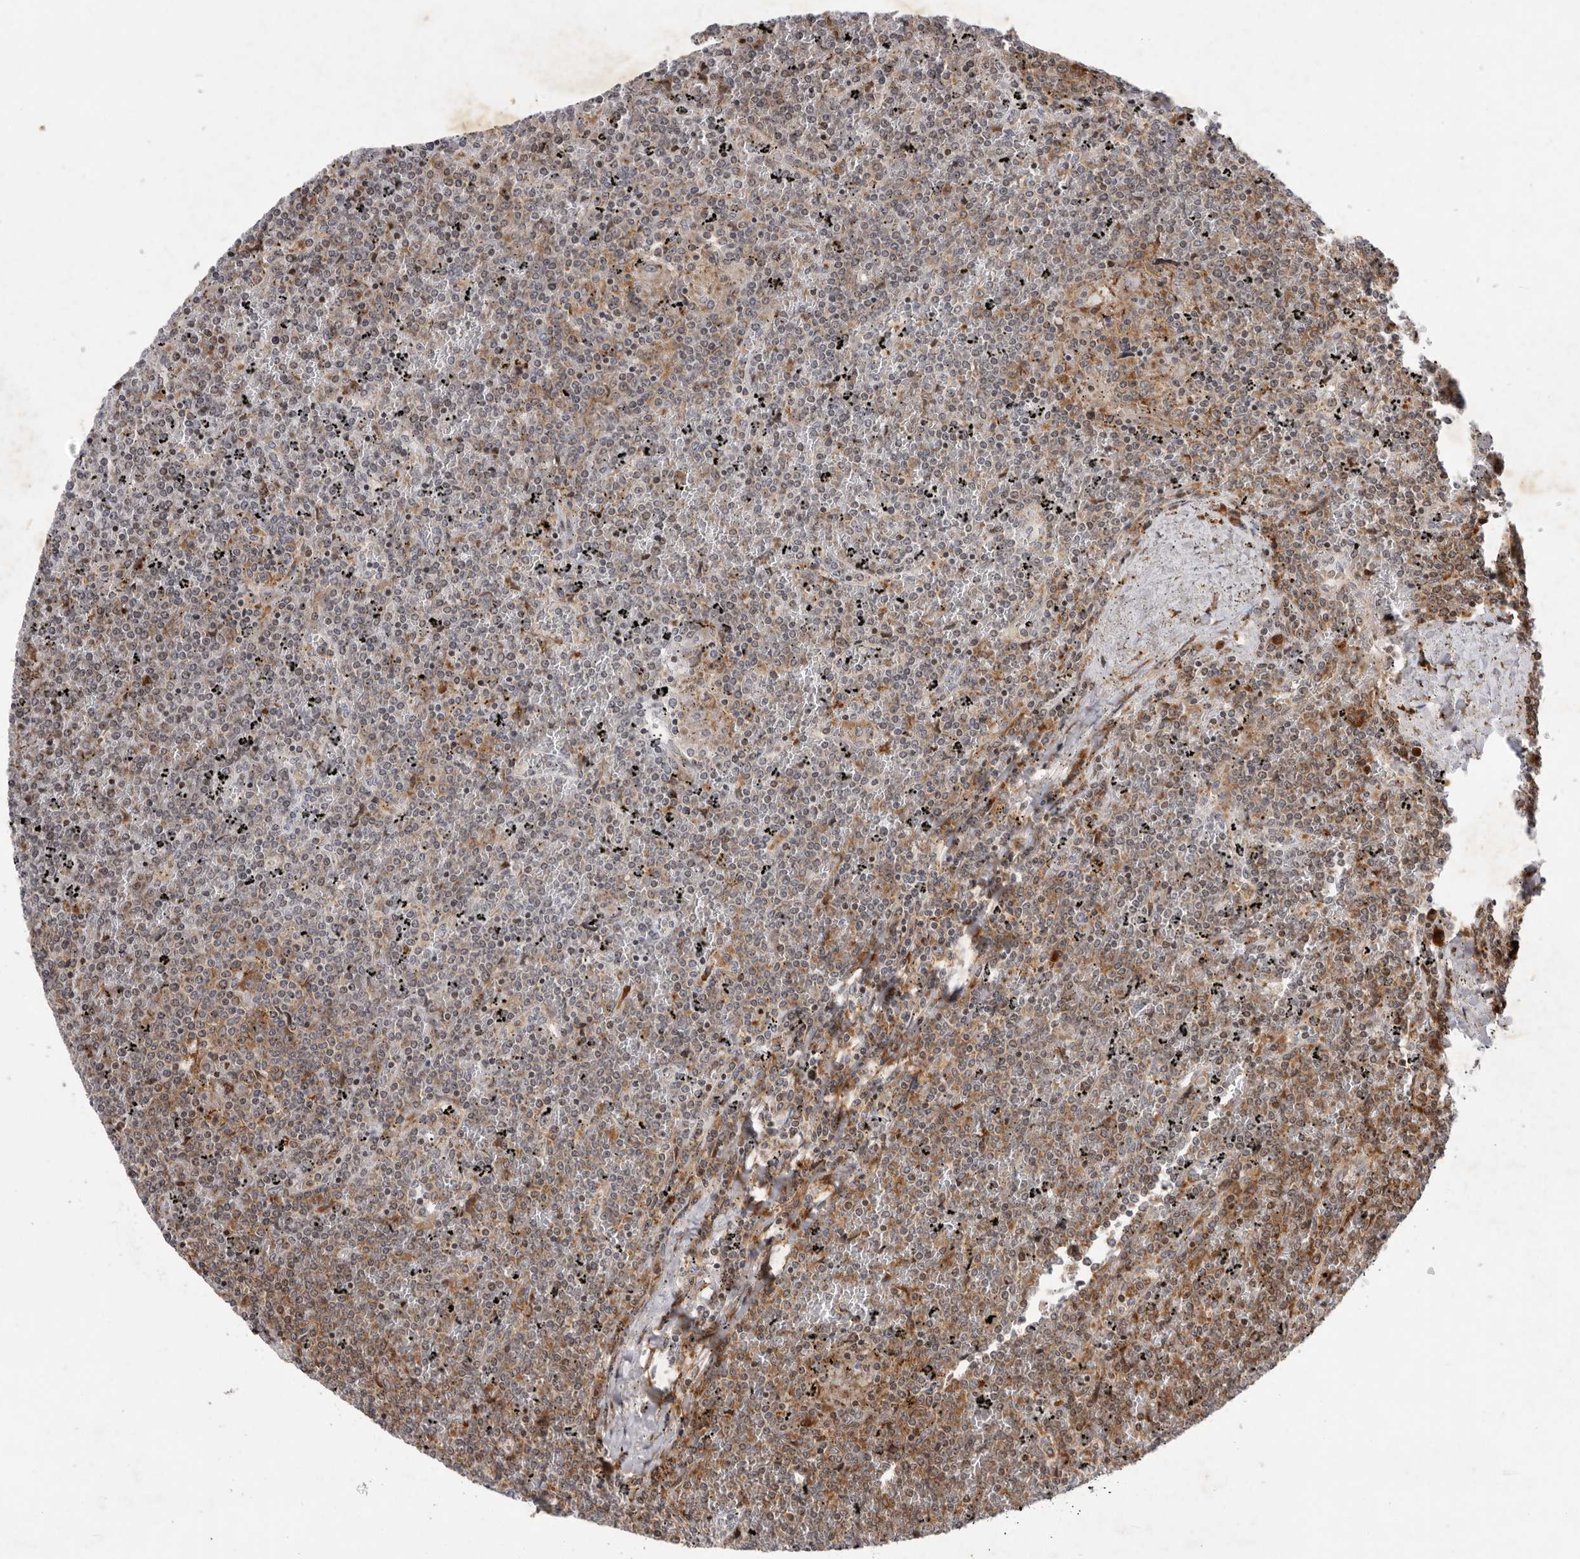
{"staining": {"intensity": "weak", "quantity": "<25%", "location": "cytoplasmic/membranous"}, "tissue": "lymphoma", "cell_type": "Tumor cells", "image_type": "cancer", "snomed": [{"axis": "morphology", "description": "Malignant lymphoma, non-Hodgkin's type, Low grade"}, {"axis": "topography", "description": "Spleen"}], "caption": "A high-resolution photomicrograph shows immunohistochemistry (IHC) staining of lymphoma, which reveals no significant positivity in tumor cells.", "gene": "FZD3", "patient": {"sex": "female", "age": 19}}